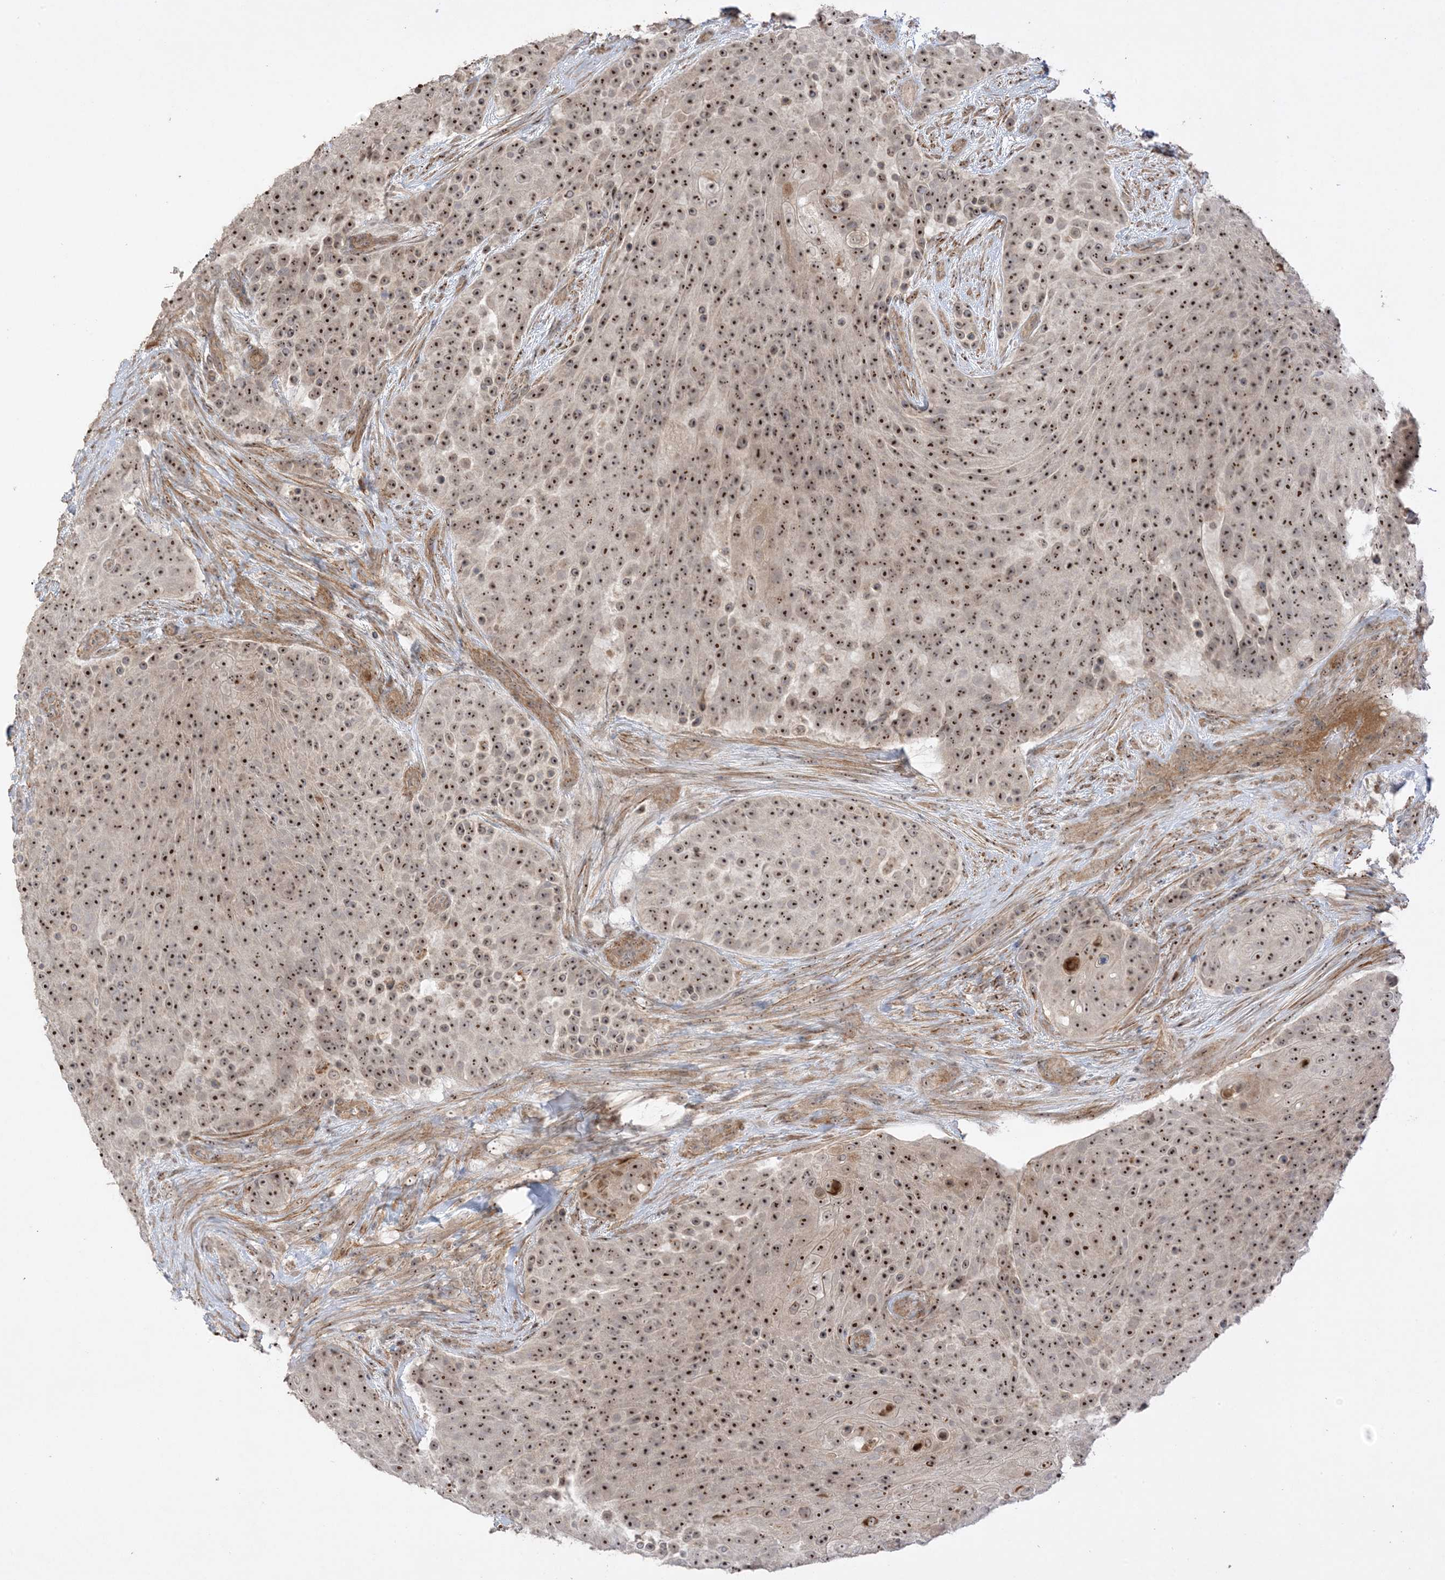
{"staining": {"intensity": "strong", "quantity": ">75%", "location": "nuclear"}, "tissue": "urothelial cancer", "cell_type": "Tumor cells", "image_type": "cancer", "snomed": [{"axis": "morphology", "description": "Urothelial carcinoma, High grade"}, {"axis": "topography", "description": "Urinary bladder"}], "caption": "Protein expression analysis of human urothelial carcinoma (high-grade) reveals strong nuclear expression in about >75% of tumor cells.", "gene": "DDX18", "patient": {"sex": "female", "age": 63}}